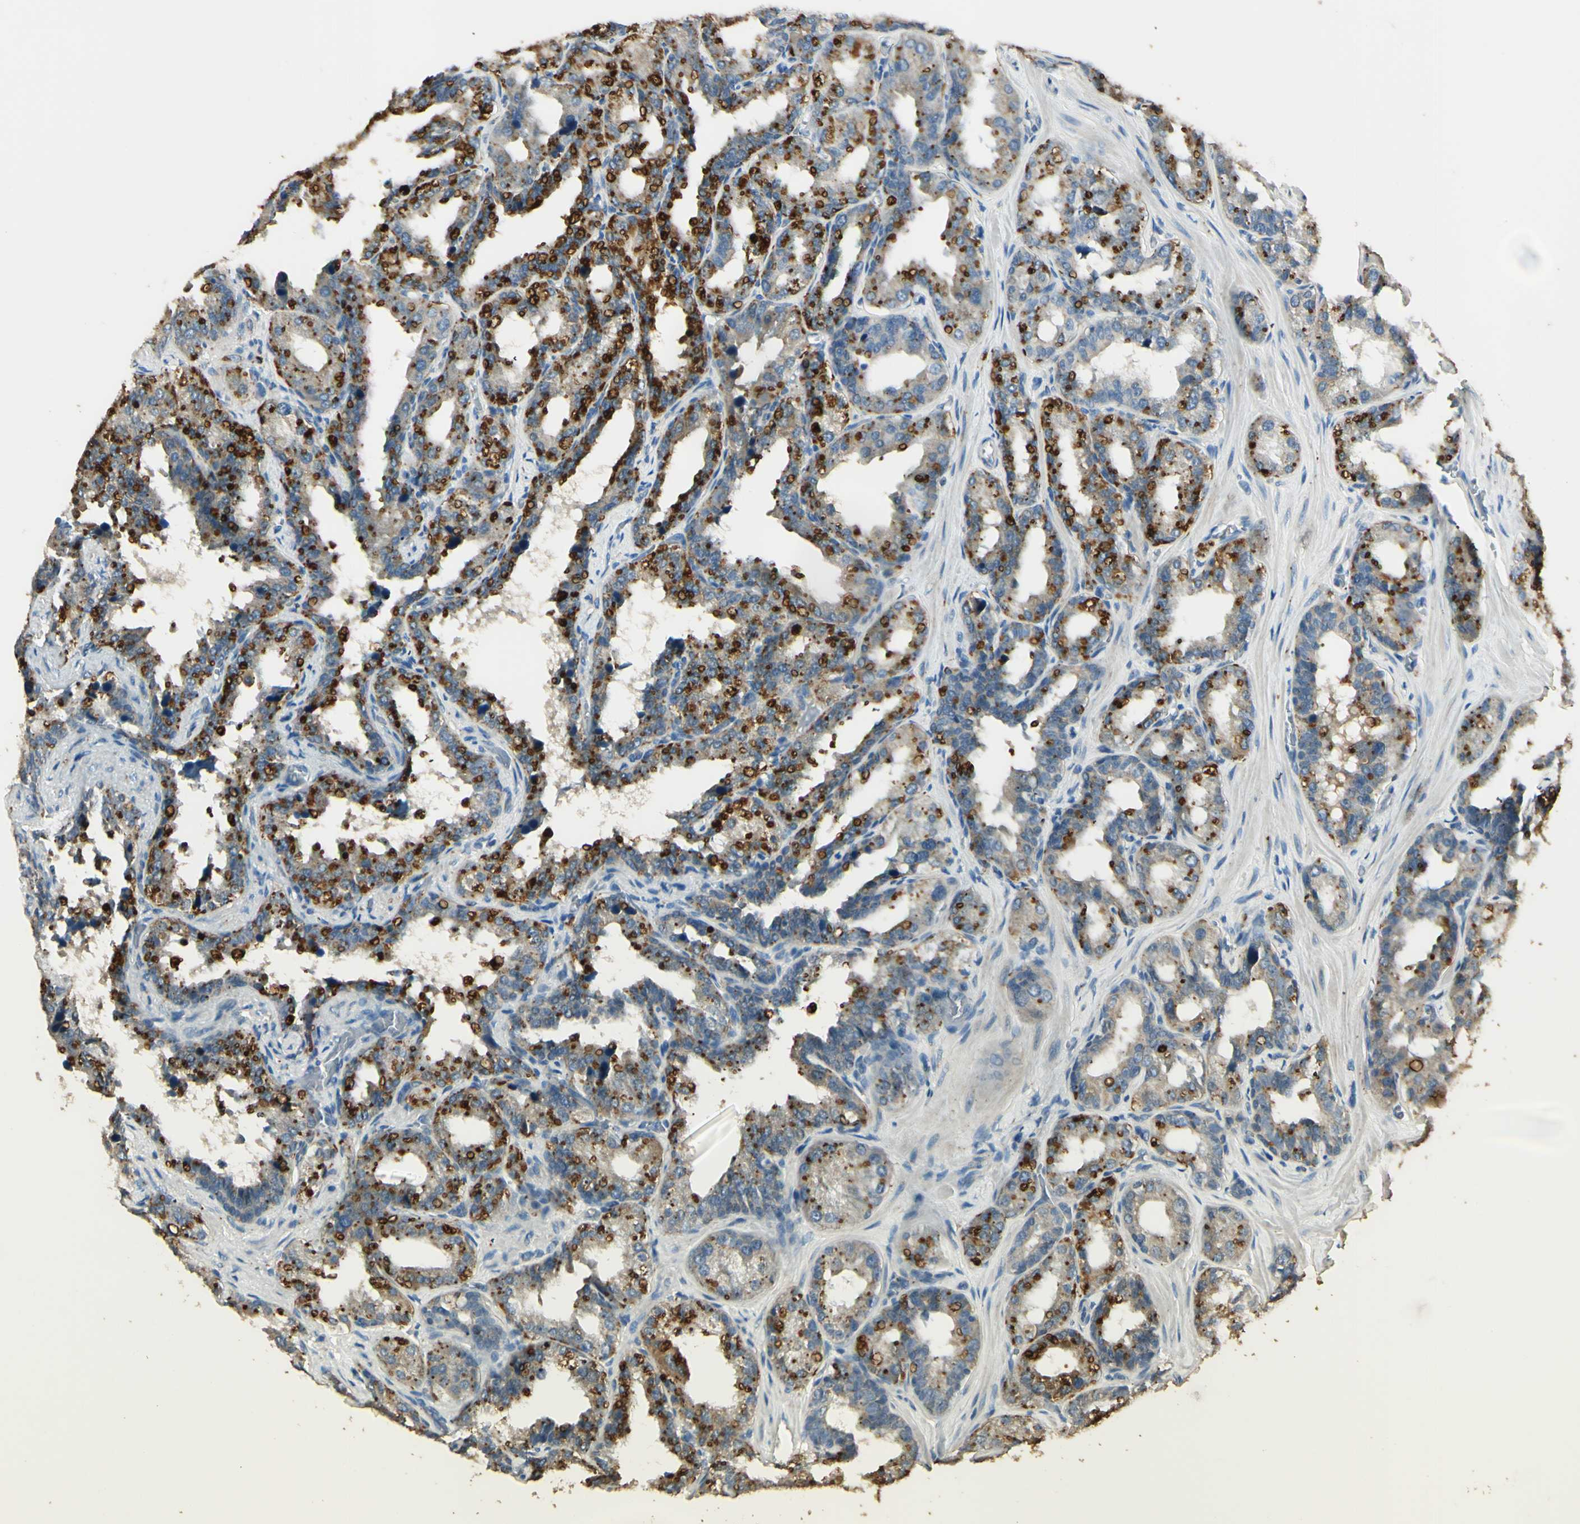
{"staining": {"intensity": "strong", "quantity": ">75%", "location": "cytoplasmic/membranous"}, "tissue": "seminal vesicle", "cell_type": "Glandular cells", "image_type": "normal", "snomed": [{"axis": "morphology", "description": "Normal tissue, NOS"}, {"axis": "topography", "description": "Prostate"}, {"axis": "topography", "description": "Seminal veicle"}], "caption": "About >75% of glandular cells in benign seminal vesicle display strong cytoplasmic/membranous protein positivity as visualized by brown immunohistochemical staining.", "gene": "ARHGEF17", "patient": {"sex": "male", "age": 51}}